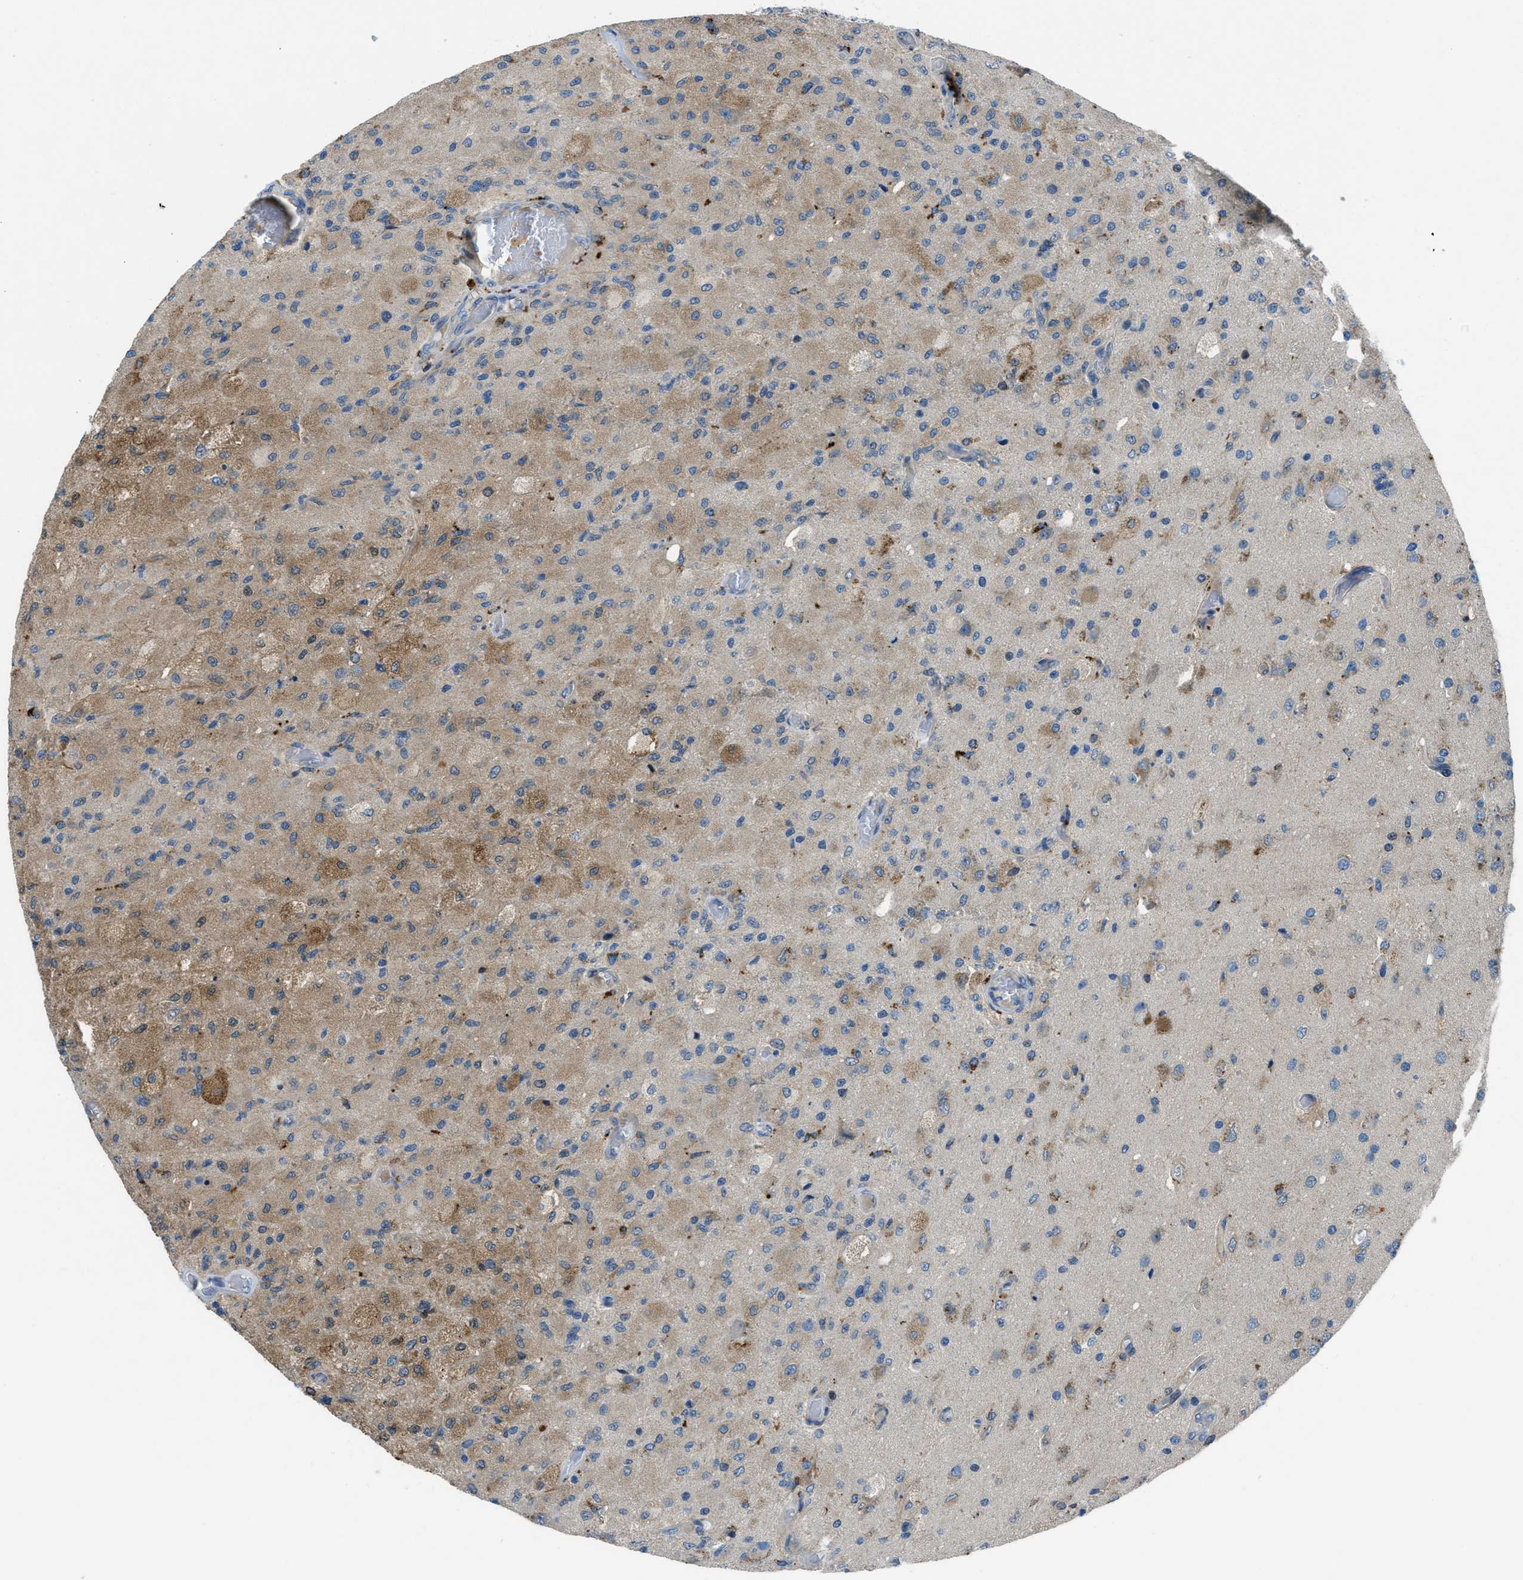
{"staining": {"intensity": "moderate", "quantity": "<25%", "location": "cytoplasmic/membranous"}, "tissue": "glioma", "cell_type": "Tumor cells", "image_type": "cancer", "snomed": [{"axis": "morphology", "description": "Normal tissue, NOS"}, {"axis": "morphology", "description": "Glioma, malignant, High grade"}, {"axis": "topography", "description": "Cerebral cortex"}], "caption": "High-power microscopy captured an immunohistochemistry (IHC) image of glioma, revealing moderate cytoplasmic/membranous expression in about <25% of tumor cells.", "gene": "MAP3K20", "patient": {"sex": "male", "age": 77}}